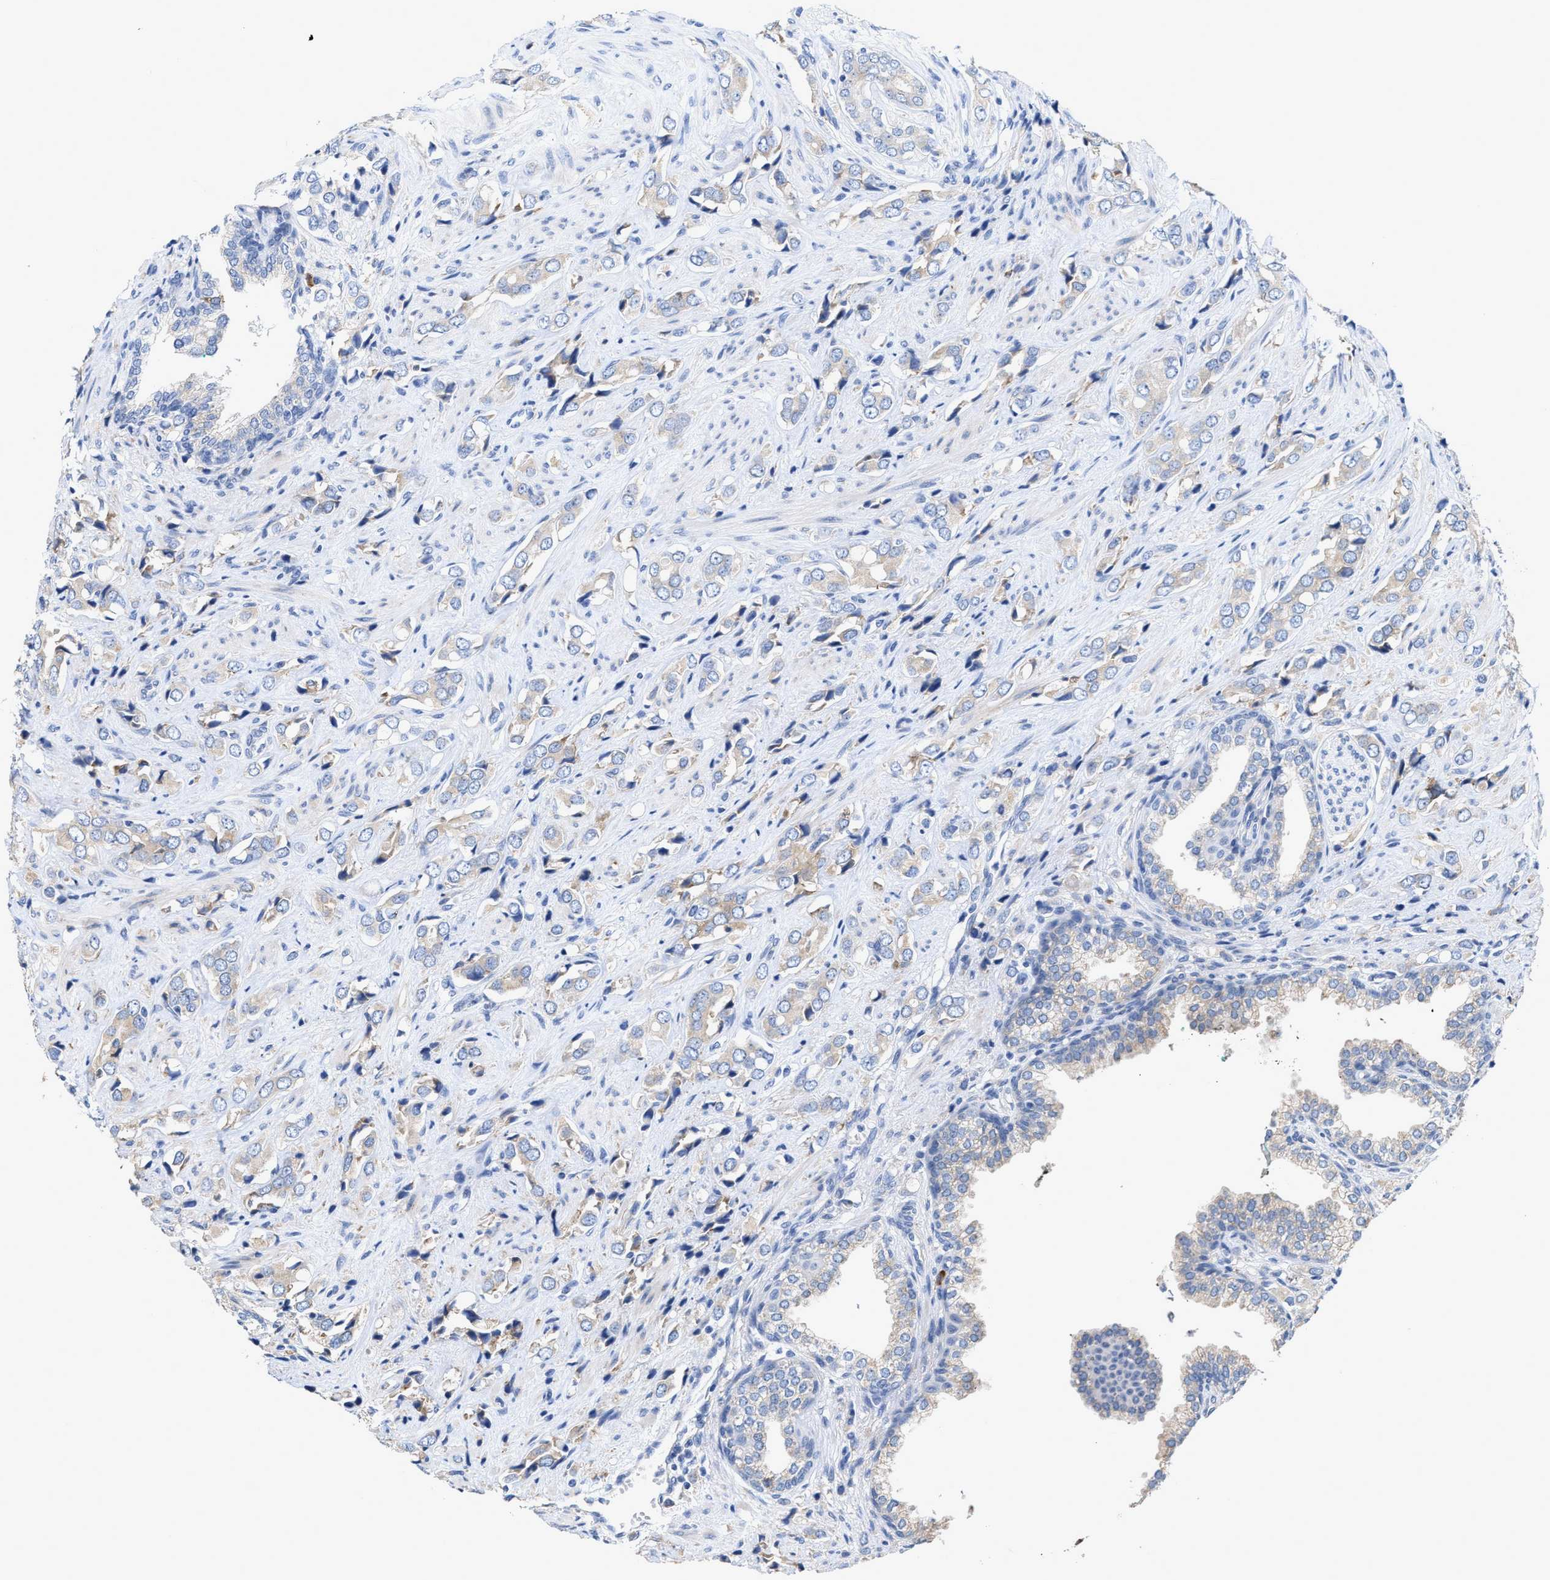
{"staining": {"intensity": "weak", "quantity": "<25%", "location": "cytoplasmic/membranous"}, "tissue": "prostate cancer", "cell_type": "Tumor cells", "image_type": "cancer", "snomed": [{"axis": "morphology", "description": "Adenocarcinoma, High grade"}, {"axis": "topography", "description": "Prostate"}], "caption": "Immunohistochemistry image of human prostate cancer (high-grade adenocarcinoma) stained for a protein (brown), which exhibits no staining in tumor cells.", "gene": "RYR2", "patient": {"sex": "male", "age": 52}}